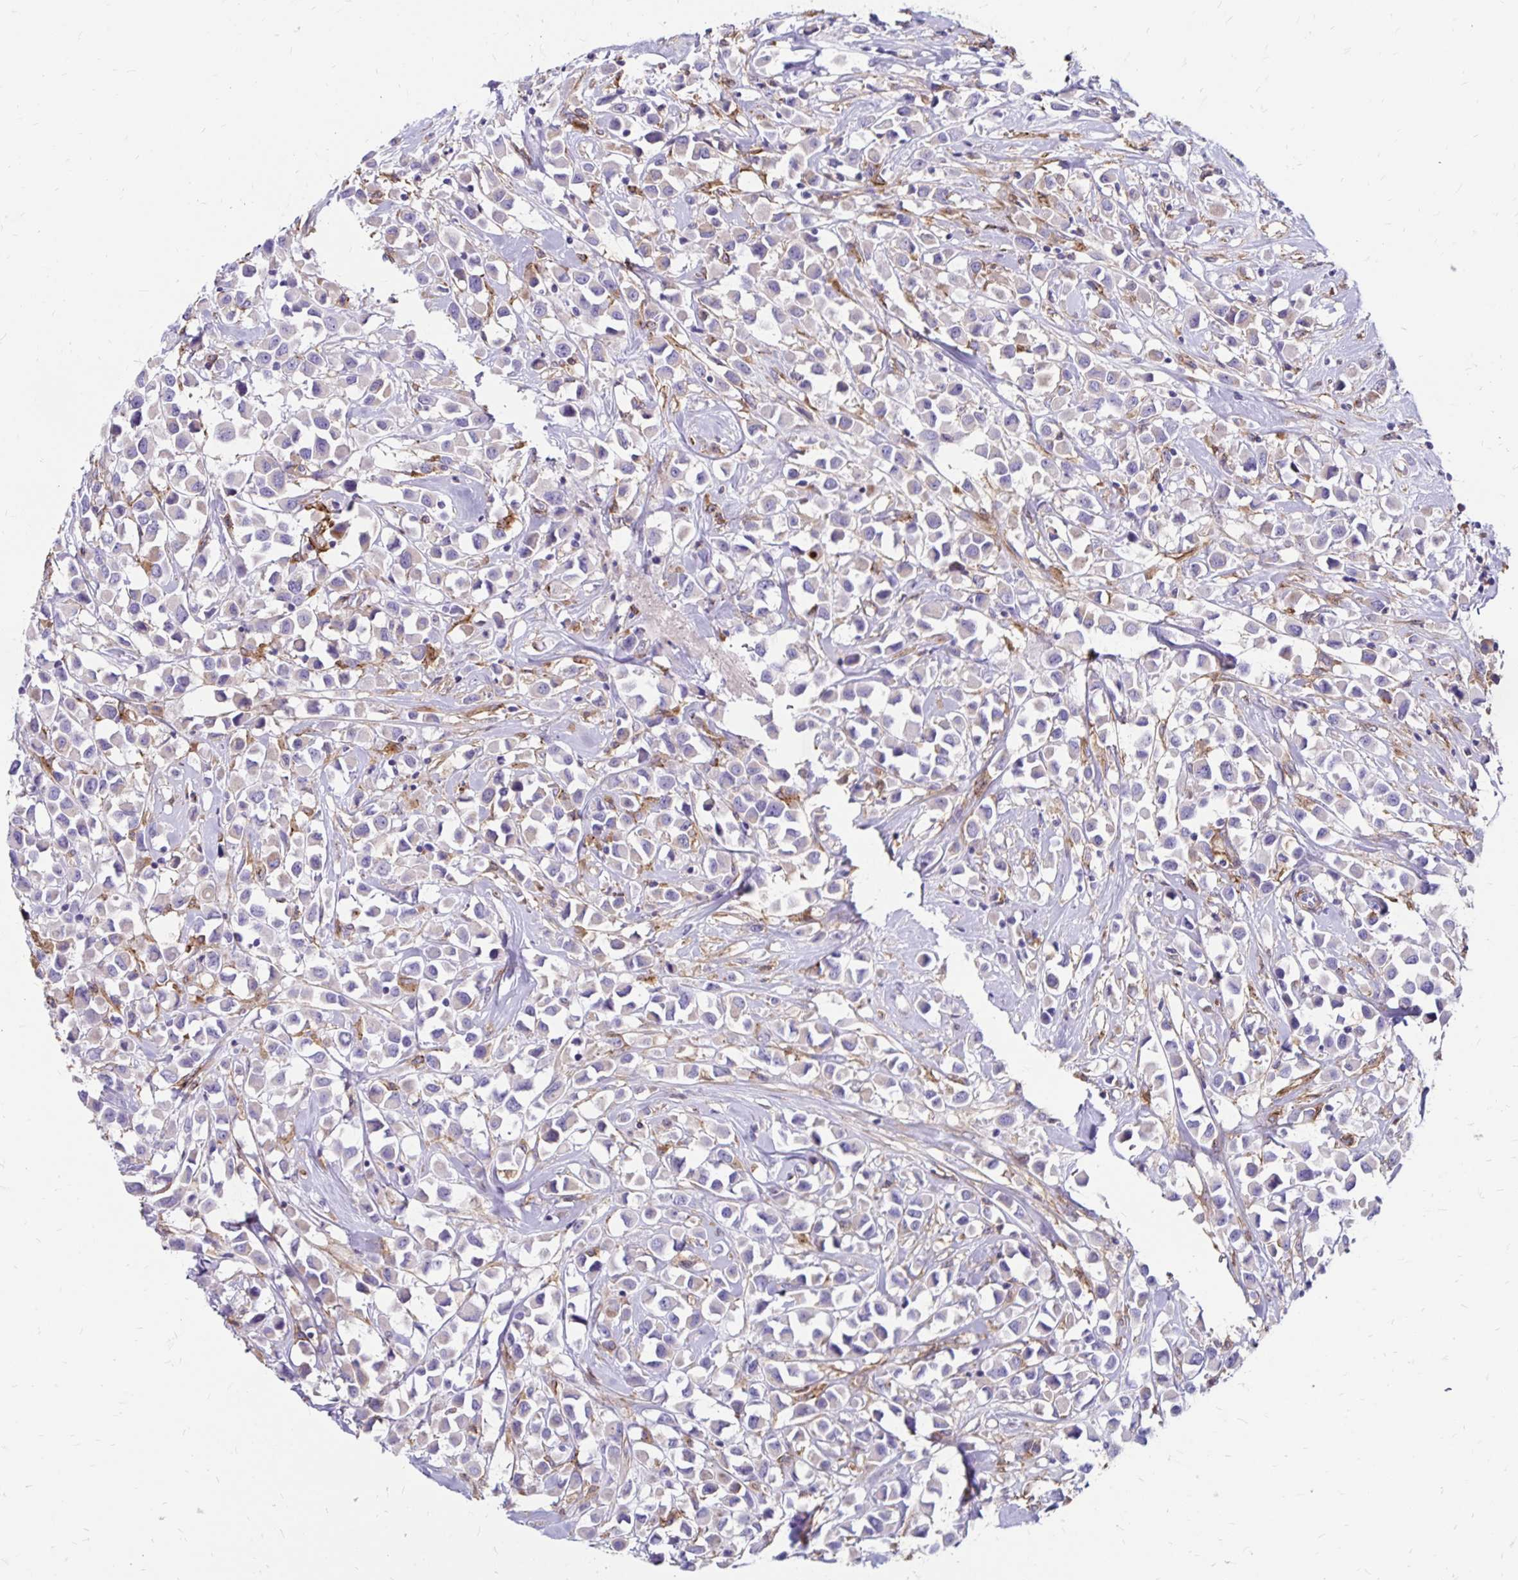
{"staining": {"intensity": "negative", "quantity": "none", "location": "none"}, "tissue": "breast cancer", "cell_type": "Tumor cells", "image_type": "cancer", "snomed": [{"axis": "morphology", "description": "Duct carcinoma"}, {"axis": "topography", "description": "Breast"}], "caption": "Tumor cells are negative for protein expression in human invasive ductal carcinoma (breast).", "gene": "TNS3", "patient": {"sex": "female", "age": 61}}